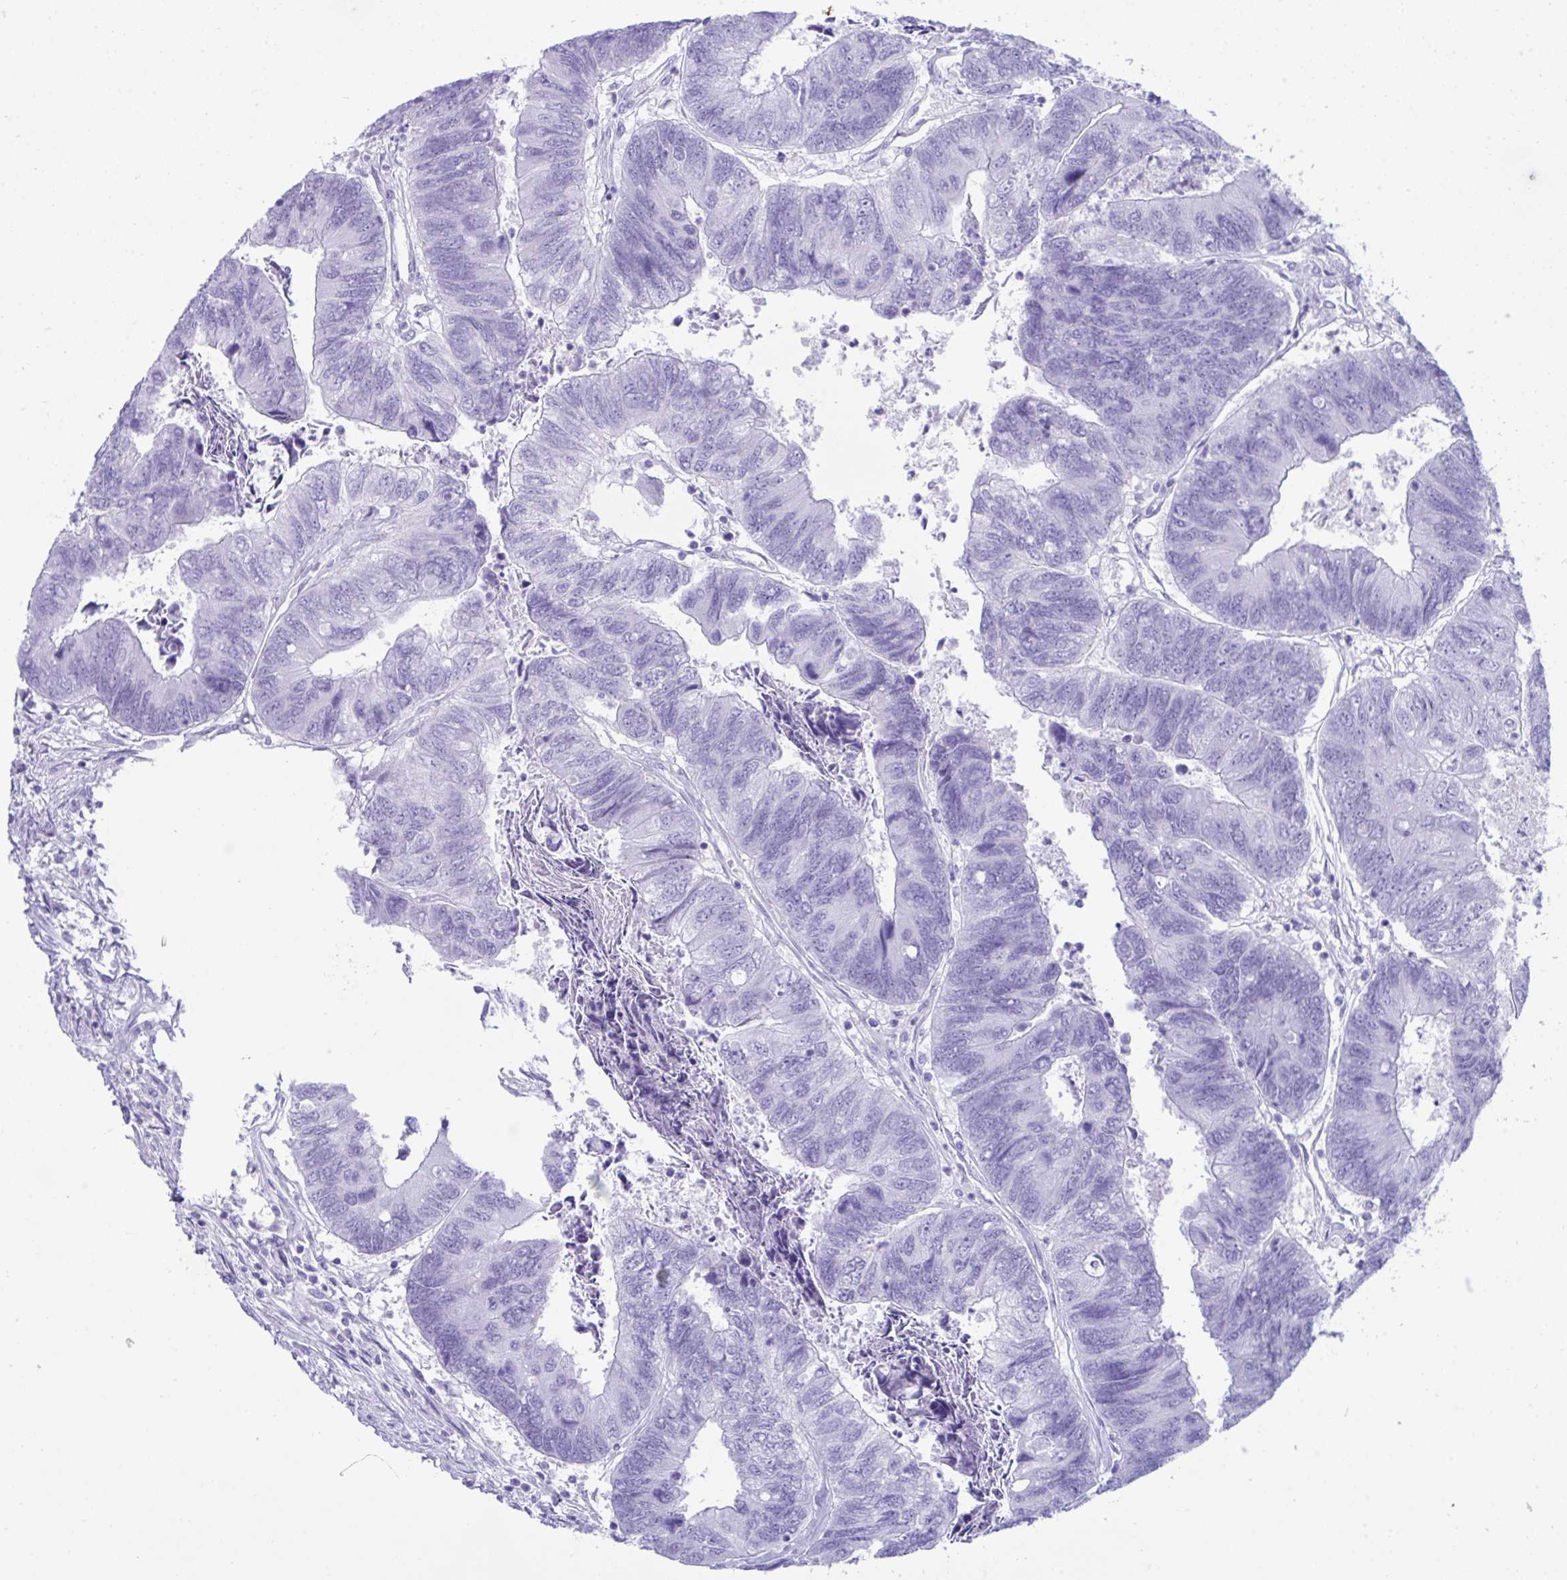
{"staining": {"intensity": "negative", "quantity": "none", "location": "none"}, "tissue": "colorectal cancer", "cell_type": "Tumor cells", "image_type": "cancer", "snomed": [{"axis": "morphology", "description": "Adenocarcinoma, NOS"}, {"axis": "topography", "description": "Colon"}], "caption": "Protein analysis of colorectal cancer (adenocarcinoma) exhibits no significant positivity in tumor cells.", "gene": "PSCA", "patient": {"sex": "female", "age": 67}}